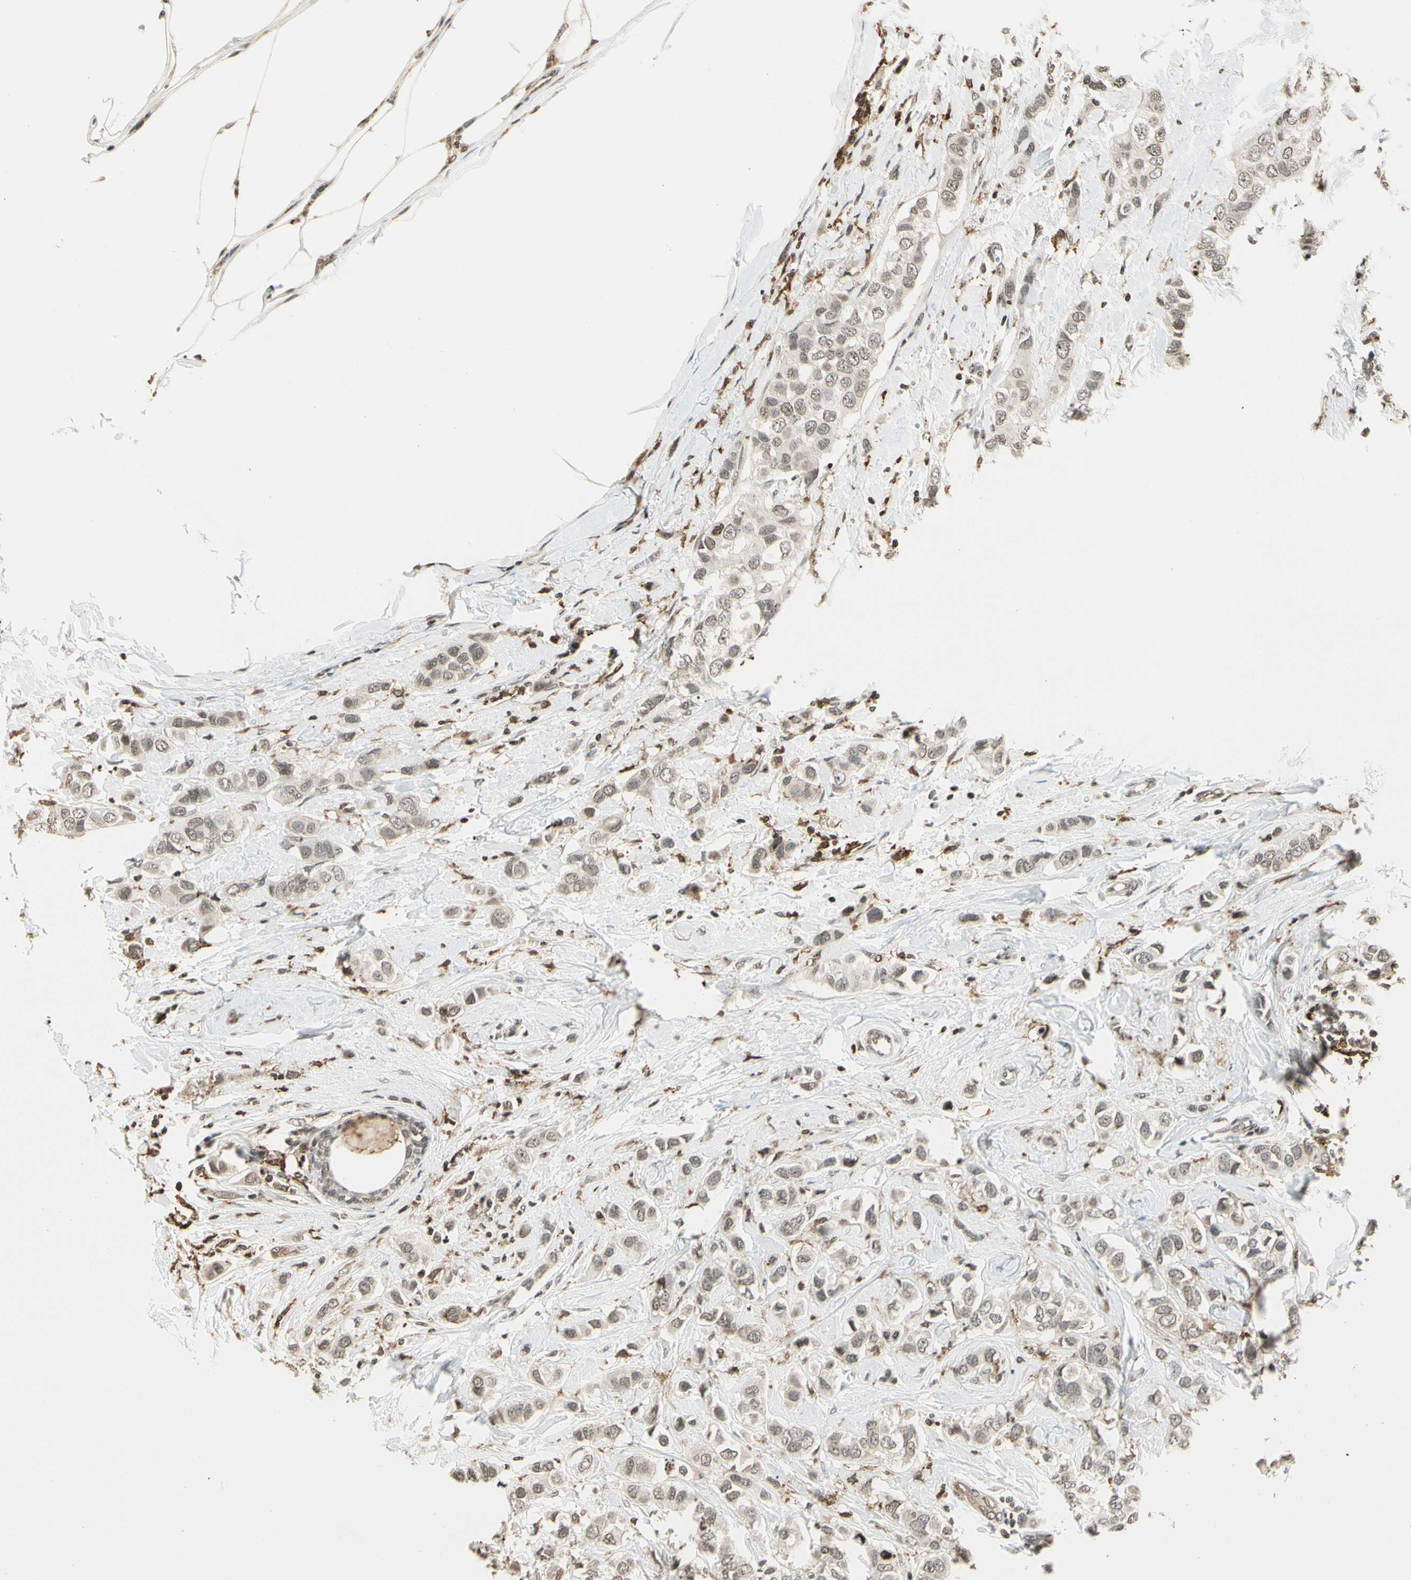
{"staining": {"intensity": "weak", "quantity": "25%-75%", "location": "nuclear"}, "tissue": "breast cancer", "cell_type": "Tumor cells", "image_type": "cancer", "snomed": [{"axis": "morphology", "description": "Duct carcinoma"}, {"axis": "topography", "description": "Breast"}], "caption": "This micrograph shows IHC staining of human invasive ductal carcinoma (breast), with low weak nuclear expression in approximately 25%-75% of tumor cells.", "gene": "FER", "patient": {"sex": "female", "age": 50}}